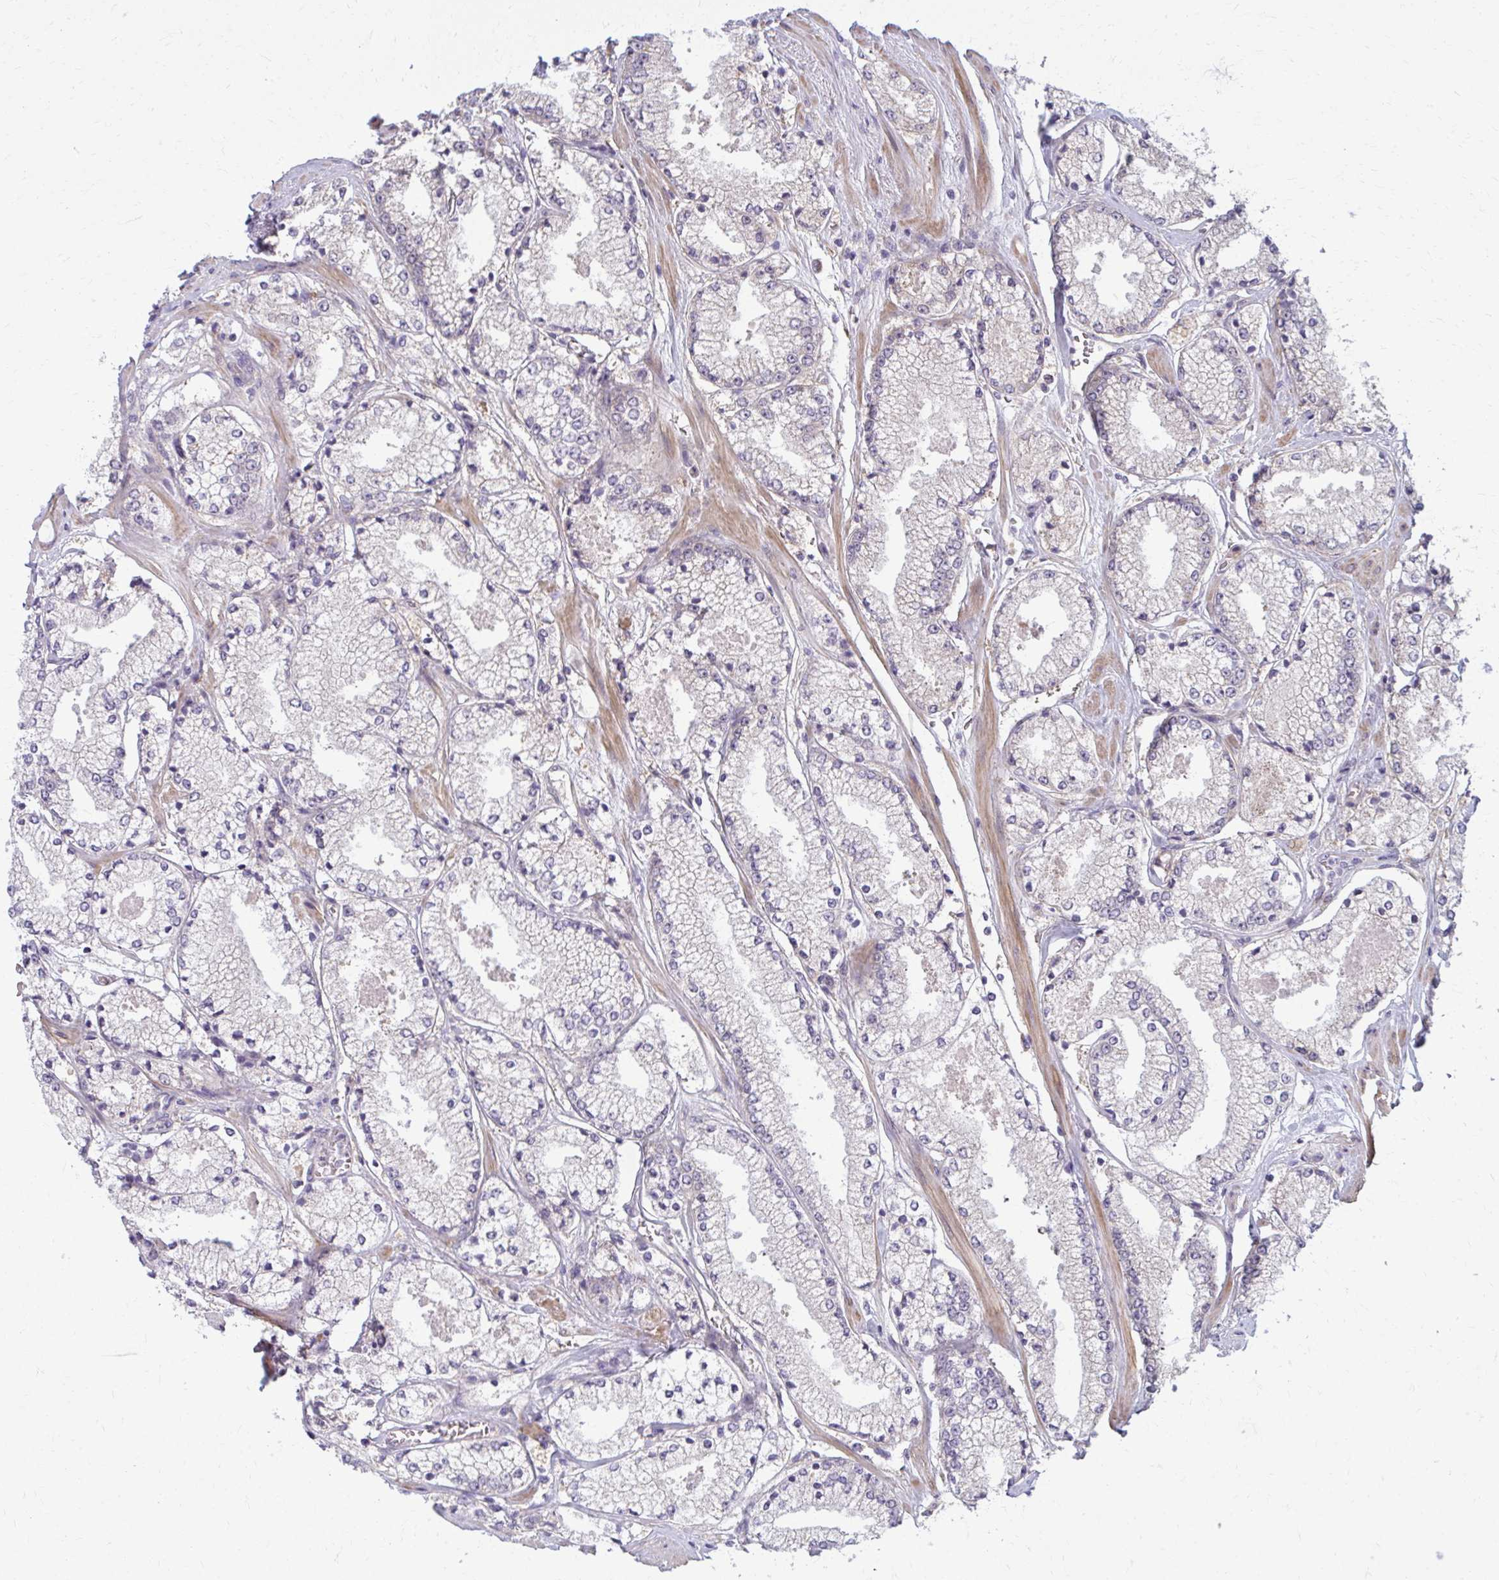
{"staining": {"intensity": "negative", "quantity": "none", "location": "none"}, "tissue": "prostate cancer", "cell_type": "Tumor cells", "image_type": "cancer", "snomed": [{"axis": "morphology", "description": "Adenocarcinoma, High grade"}, {"axis": "topography", "description": "Prostate"}], "caption": "This is a micrograph of IHC staining of prostate cancer, which shows no staining in tumor cells.", "gene": "CEMP1", "patient": {"sex": "male", "age": 63}}